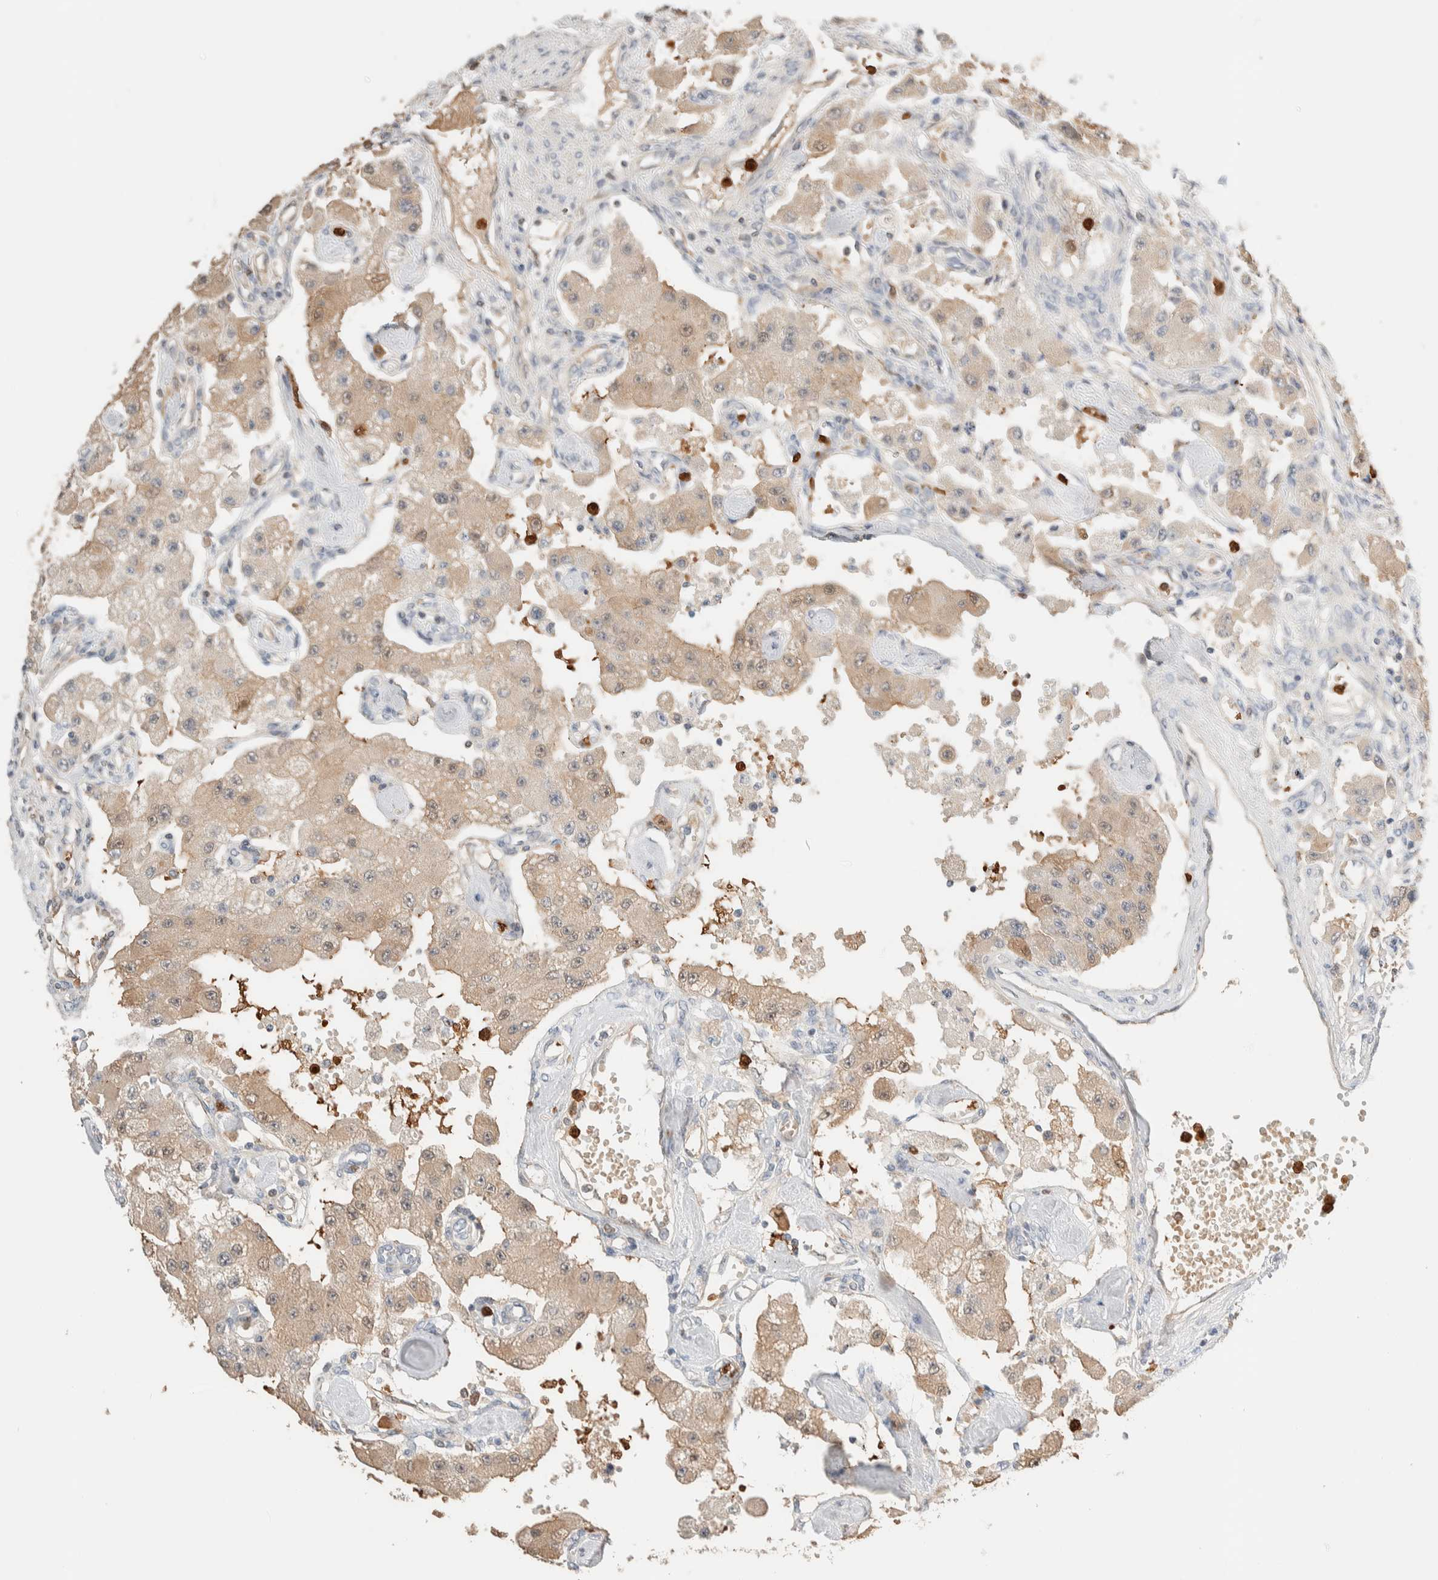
{"staining": {"intensity": "weak", "quantity": ">75%", "location": "cytoplasmic/membranous,nuclear"}, "tissue": "carcinoid", "cell_type": "Tumor cells", "image_type": "cancer", "snomed": [{"axis": "morphology", "description": "Carcinoid, malignant, NOS"}, {"axis": "topography", "description": "Pancreas"}], "caption": "Weak cytoplasmic/membranous and nuclear positivity for a protein is present in about >75% of tumor cells of malignant carcinoid using immunohistochemistry (IHC).", "gene": "SETD4", "patient": {"sex": "male", "age": 41}}